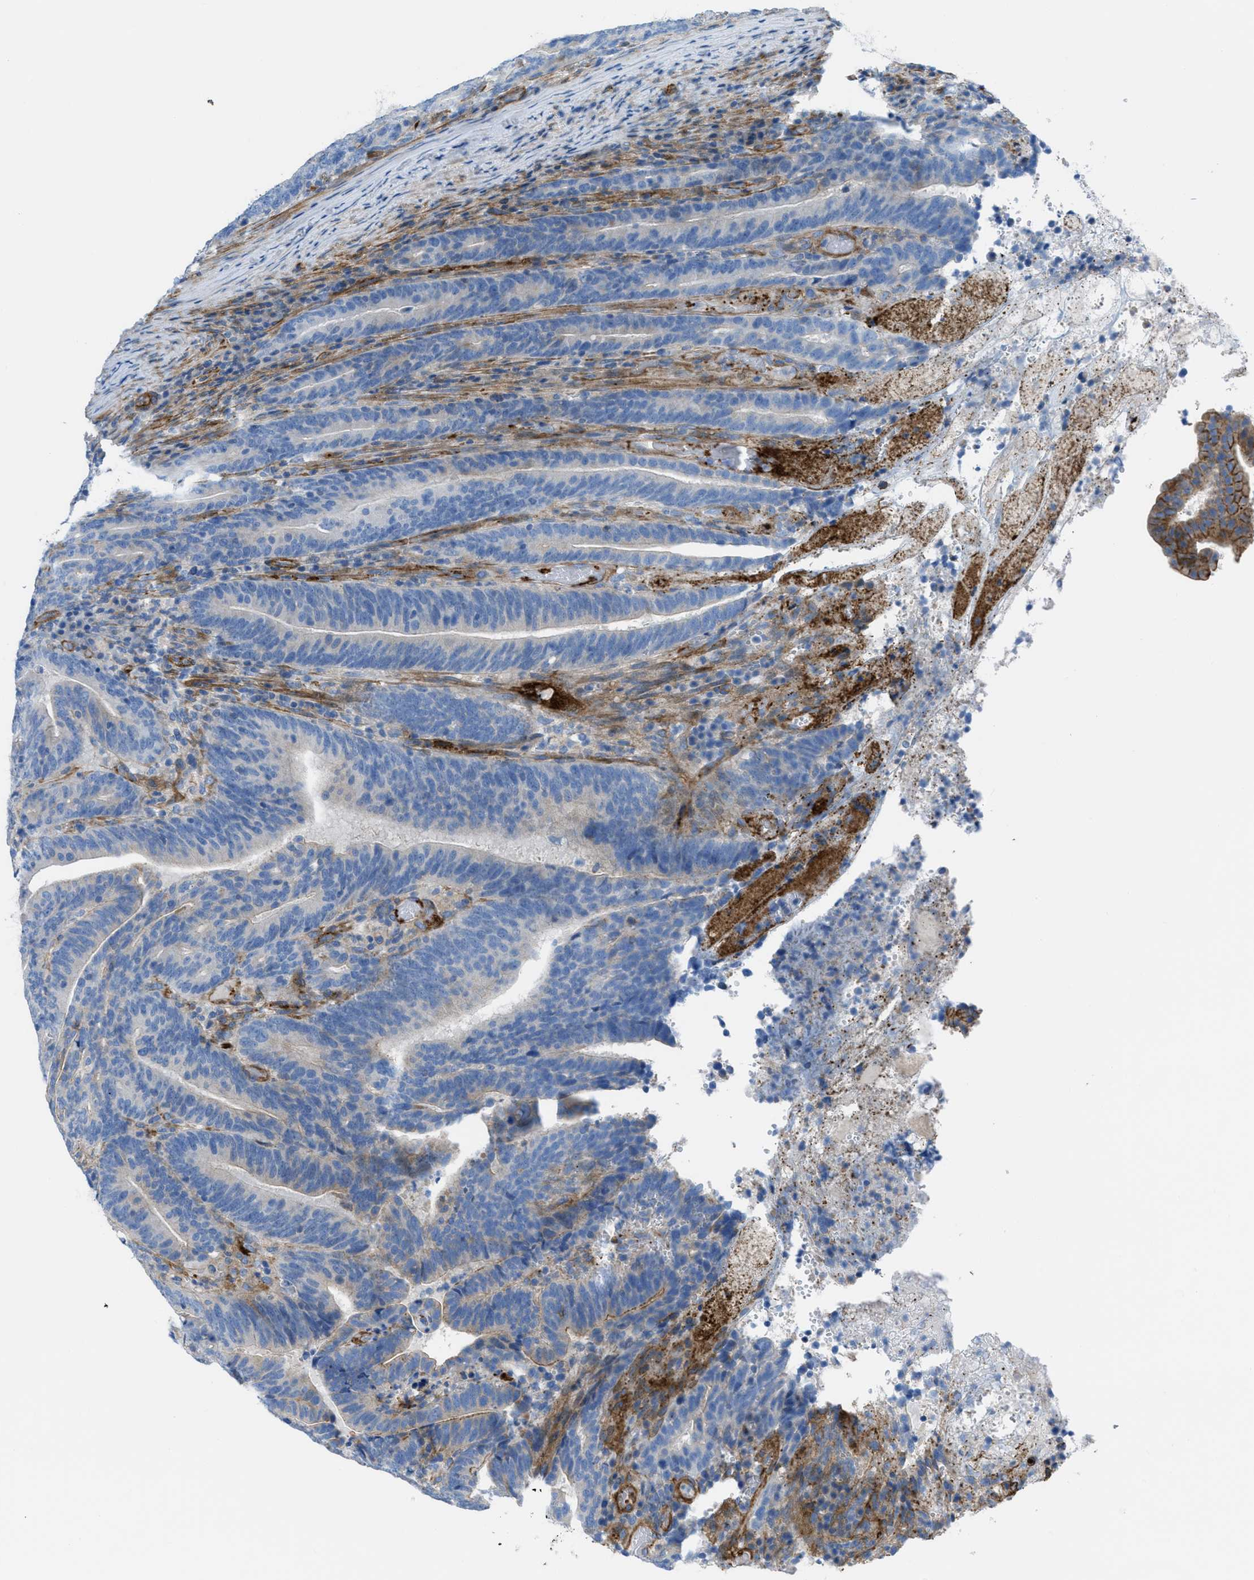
{"staining": {"intensity": "negative", "quantity": "none", "location": "none"}, "tissue": "colorectal cancer", "cell_type": "Tumor cells", "image_type": "cancer", "snomed": [{"axis": "morphology", "description": "Adenocarcinoma, NOS"}, {"axis": "topography", "description": "Colon"}], "caption": "Immunohistochemistry image of colorectal adenocarcinoma stained for a protein (brown), which exhibits no positivity in tumor cells.", "gene": "KCNH7", "patient": {"sex": "female", "age": 66}}